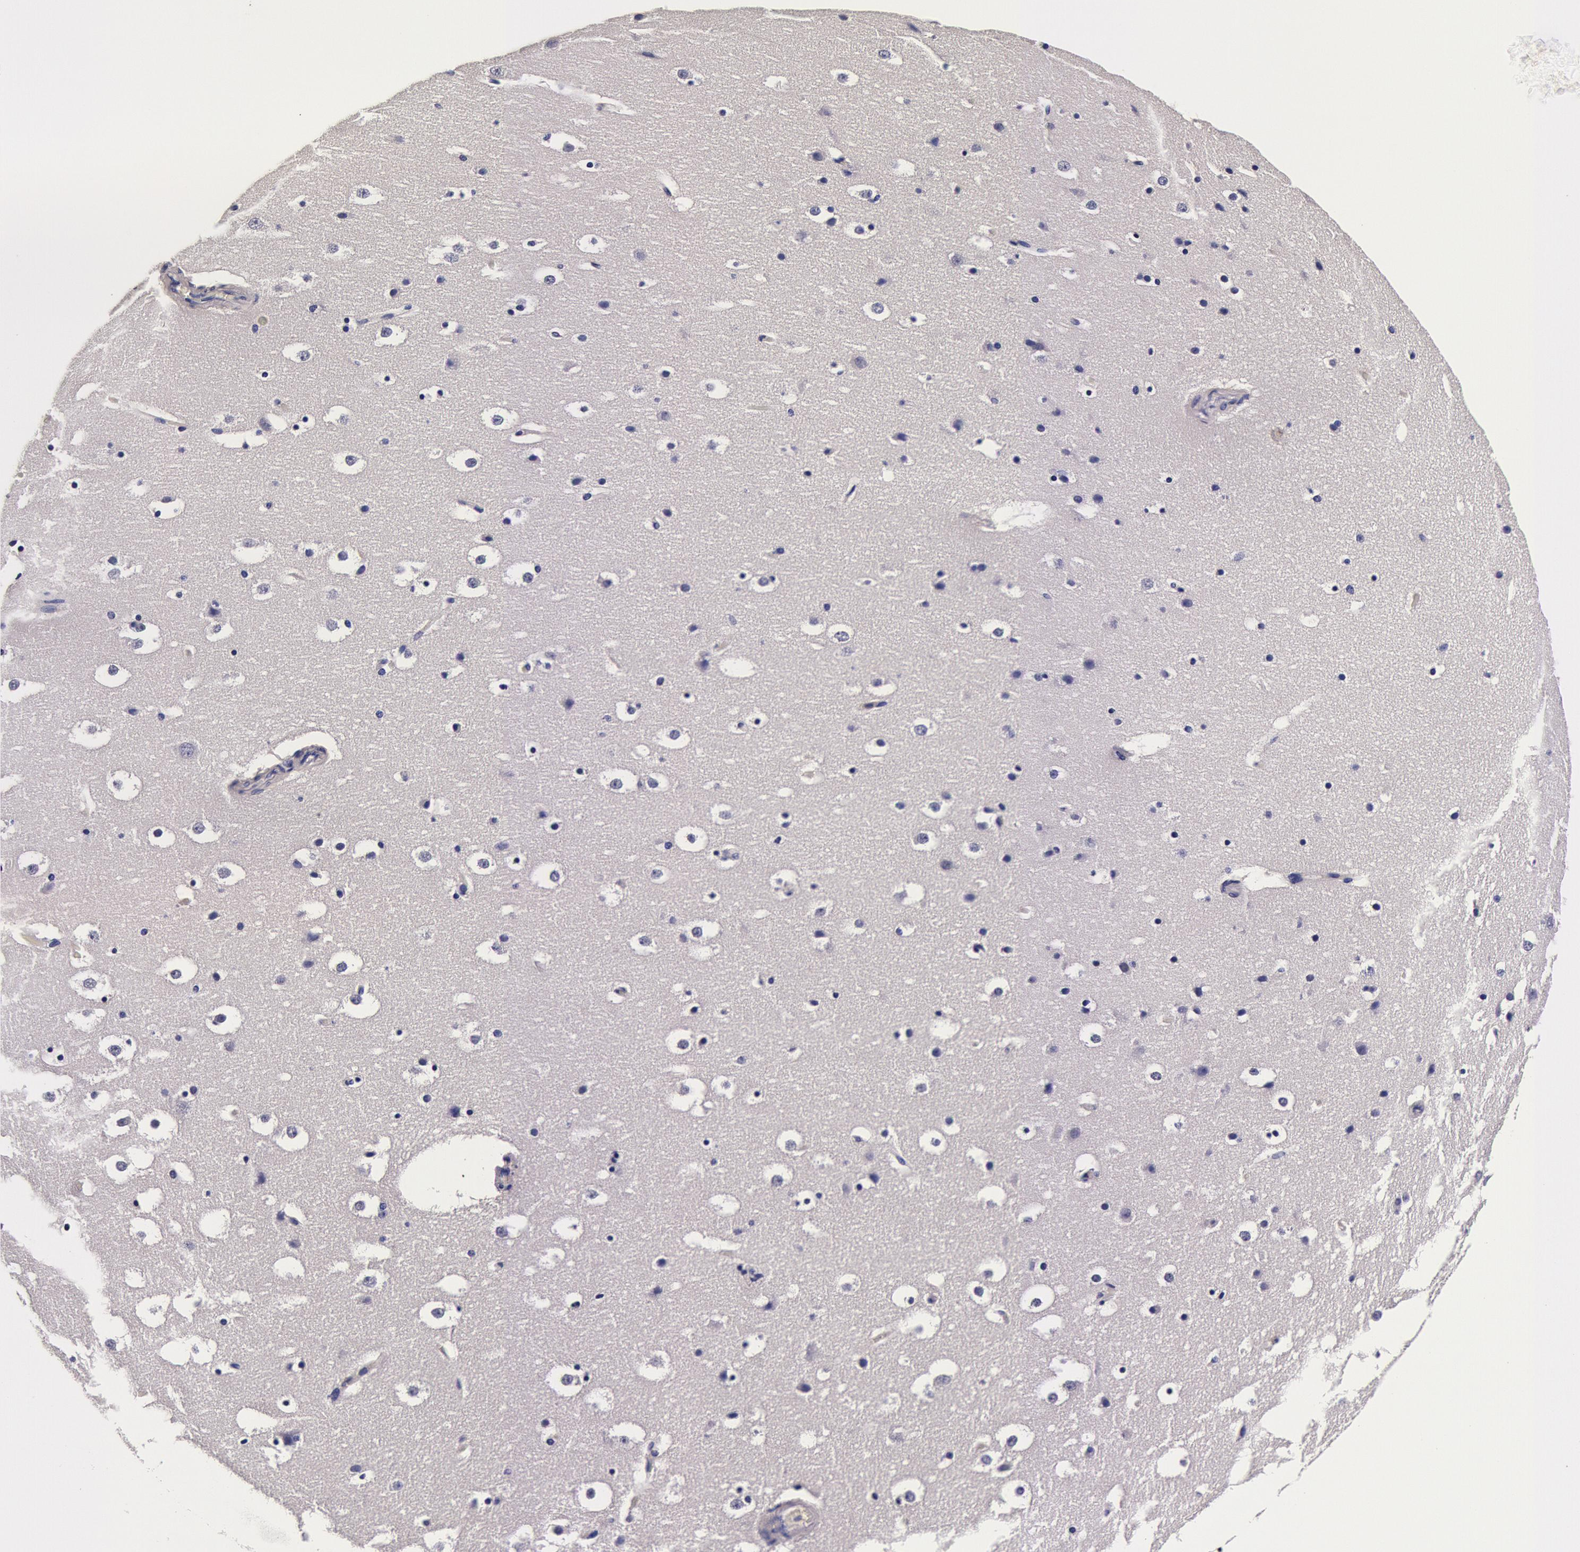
{"staining": {"intensity": "negative", "quantity": "none", "location": "none"}, "tissue": "hippocampus", "cell_type": "Glial cells", "image_type": "normal", "snomed": [{"axis": "morphology", "description": "Normal tissue, NOS"}, {"axis": "topography", "description": "Hippocampus"}], "caption": "IHC micrograph of unremarkable hippocampus: hippocampus stained with DAB (3,3'-diaminobenzidine) exhibits no significant protein positivity in glial cells.", "gene": "CCDC22", "patient": {"sex": "male", "age": 45}}